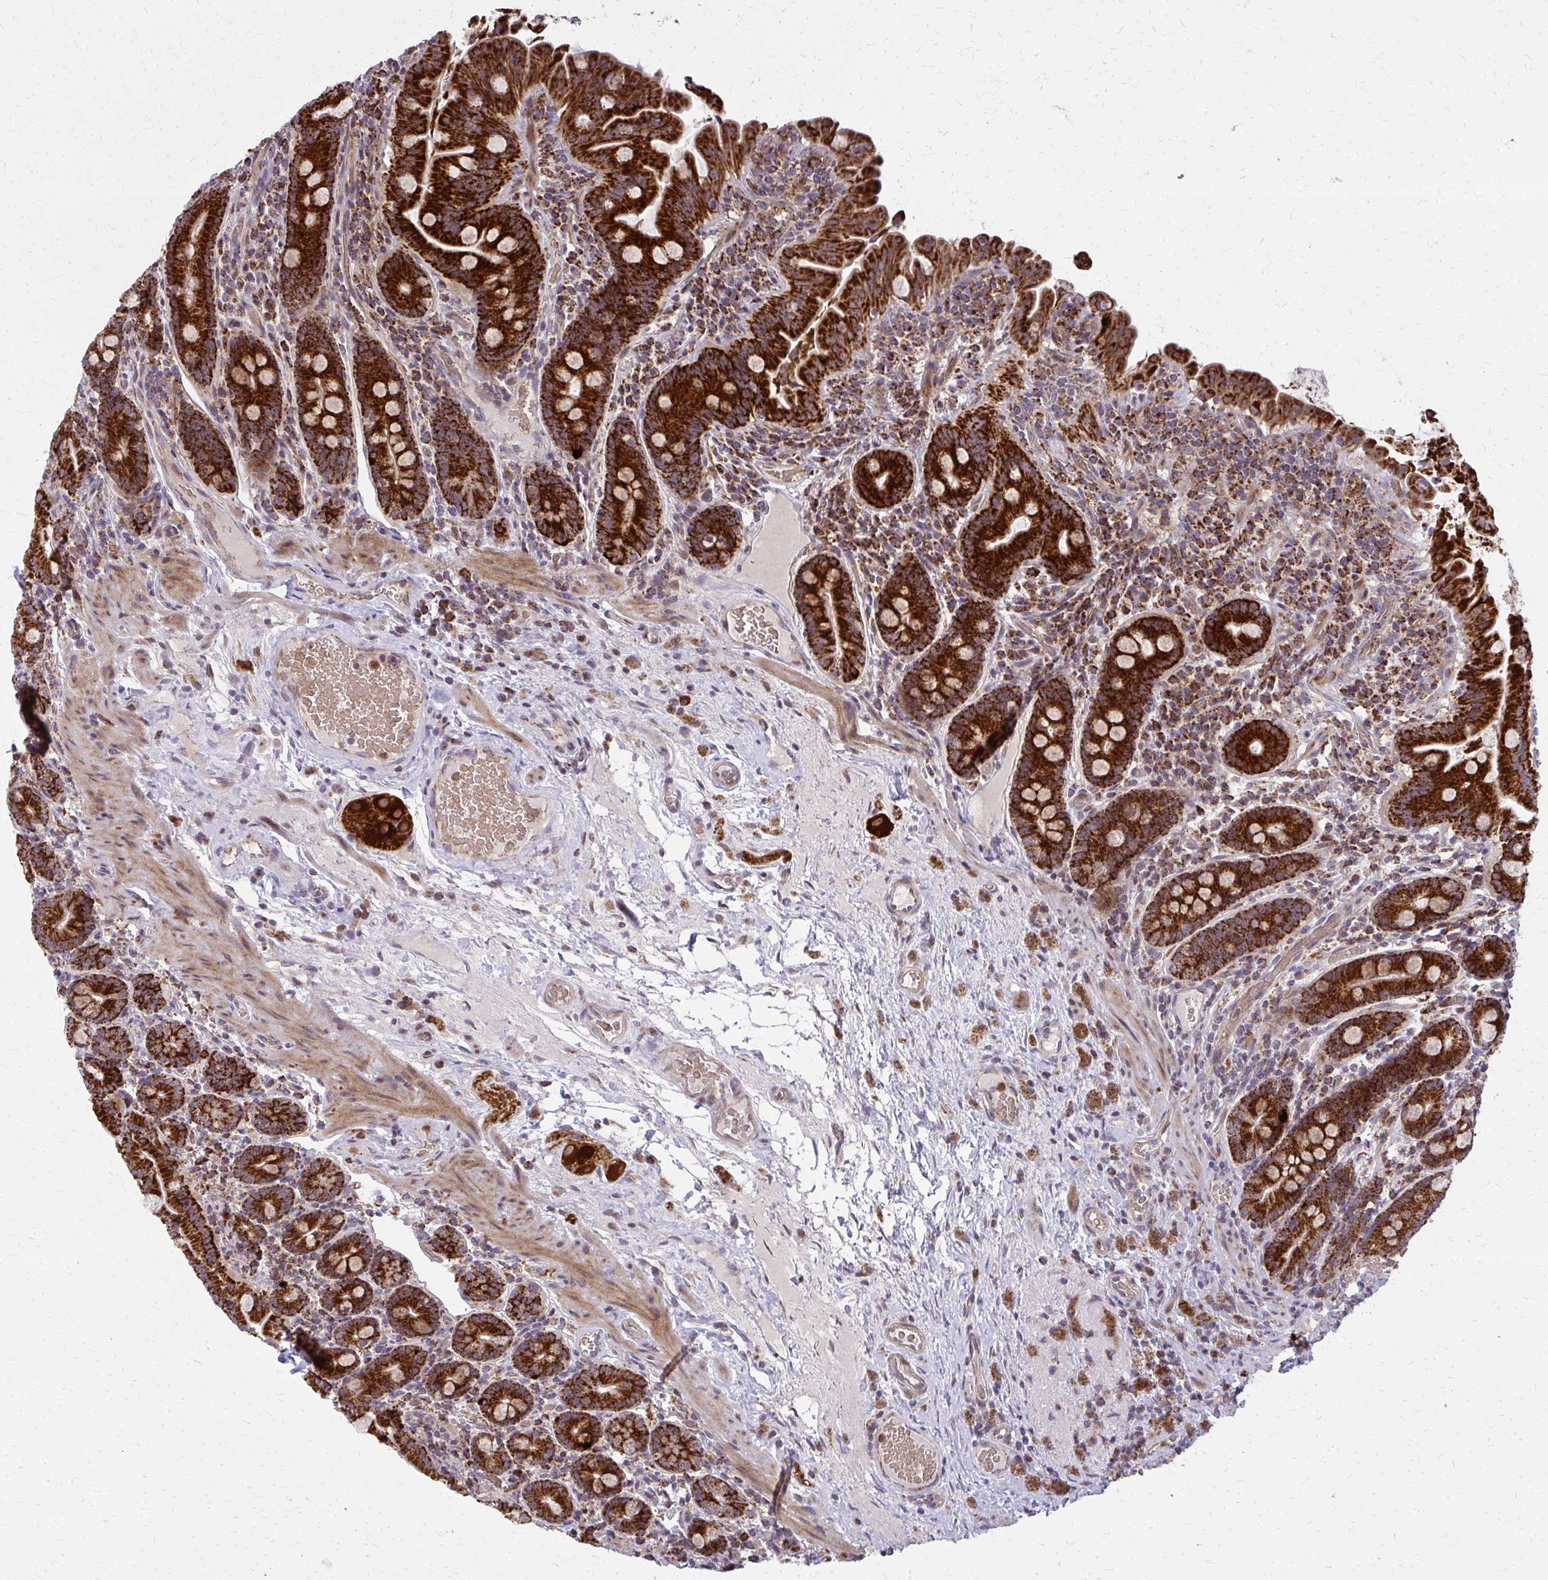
{"staining": {"intensity": "strong", "quantity": ">75%", "location": "cytoplasmic/membranous"}, "tissue": "small intestine", "cell_type": "Glandular cells", "image_type": "normal", "snomed": [{"axis": "morphology", "description": "Normal tissue, NOS"}, {"axis": "topography", "description": "Small intestine"}], "caption": "Immunohistochemistry micrograph of unremarkable small intestine stained for a protein (brown), which demonstrates high levels of strong cytoplasmic/membranous expression in about >75% of glandular cells.", "gene": "MCCC1", "patient": {"sex": "male", "age": 26}}